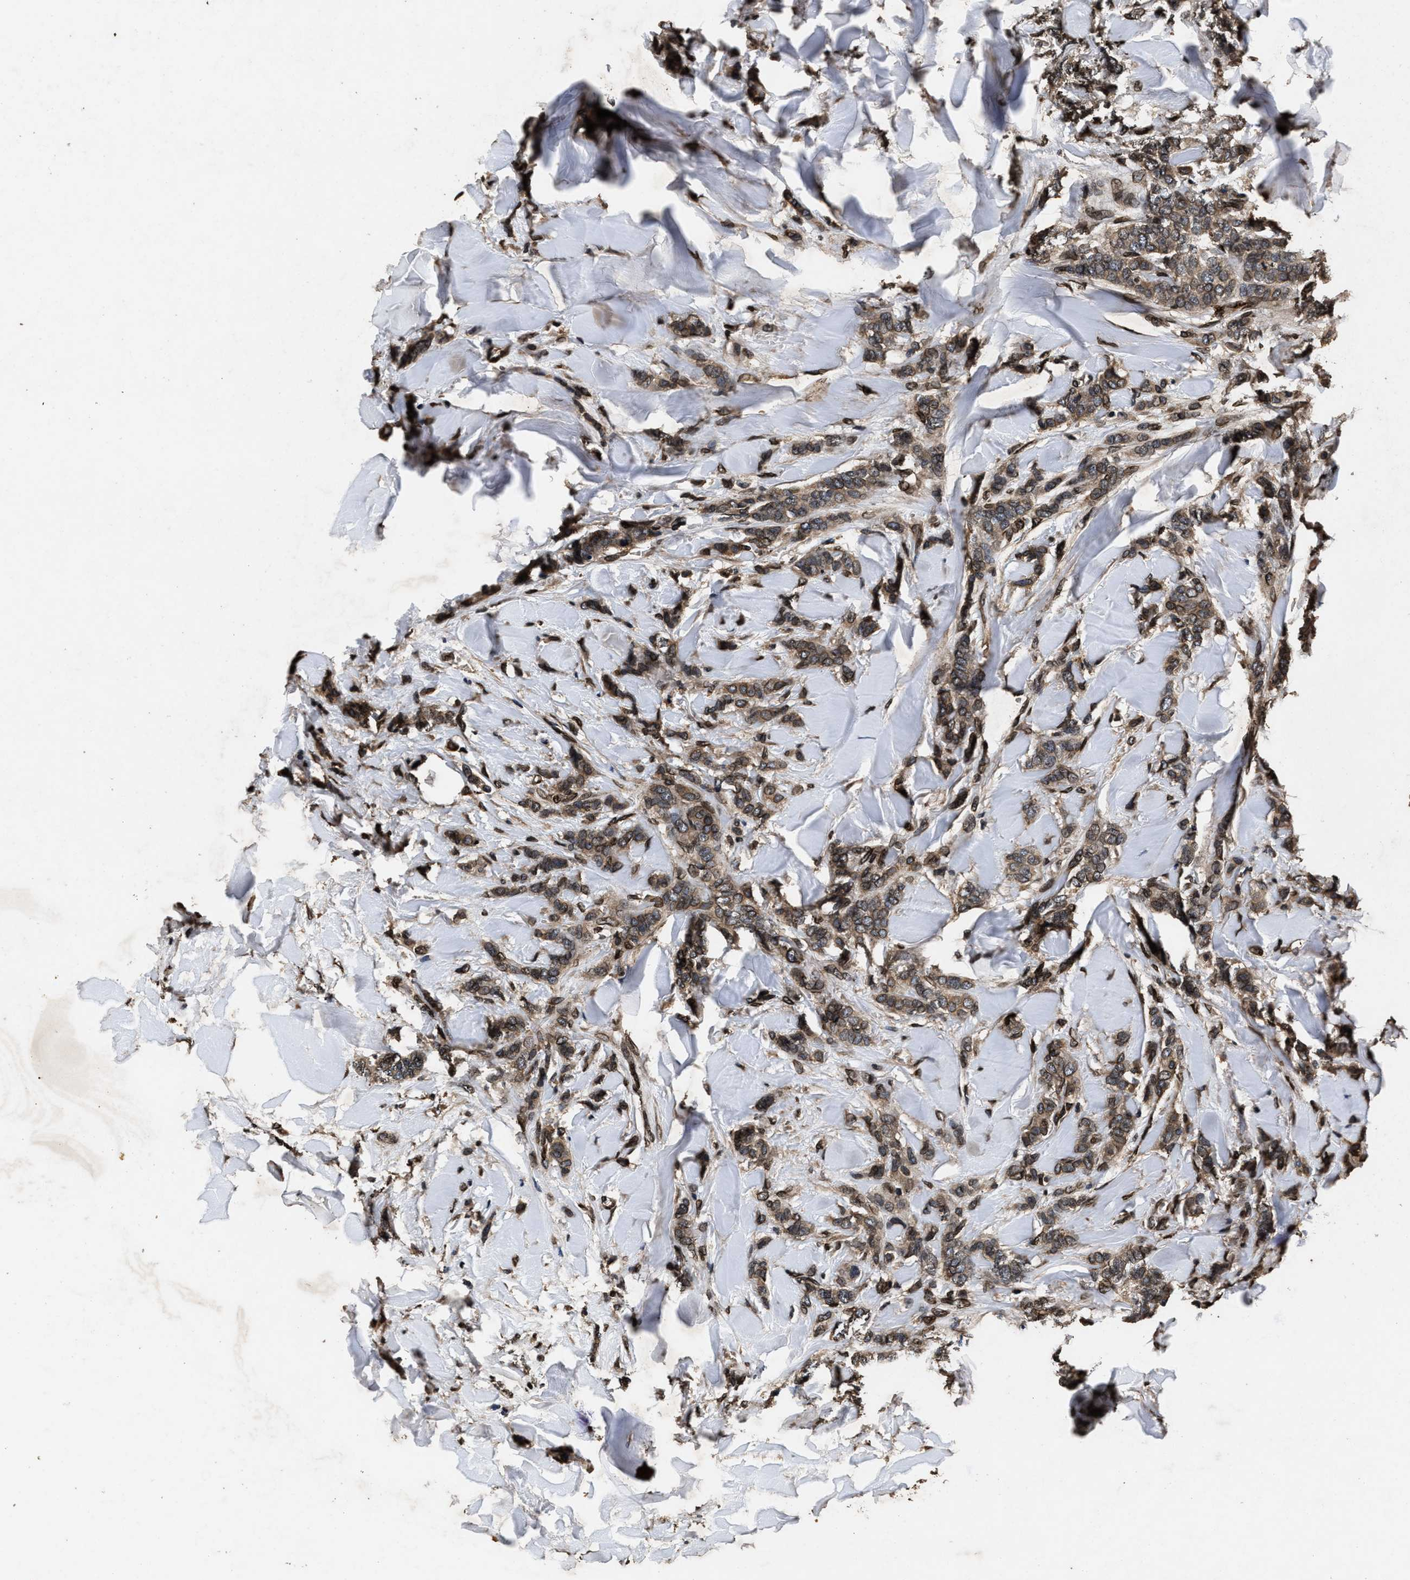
{"staining": {"intensity": "strong", "quantity": "25%-75%", "location": "cytoplasmic/membranous,nuclear"}, "tissue": "breast cancer", "cell_type": "Tumor cells", "image_type": "cancer", "snomed": [{"axis": "morphology", "description": "Lobular carcinoma"}, {"axis": "topography", "description": "Skin"}, {"axis": "topography", "description": "Breast"}], "caption": "The micrograph shows immunohistochemical staining of lobular carcinoma (breast). There is strong cytoplasmic/membranous and nuclear expression is present in about 25%-75% of tumor cells.", "gene": "ACCS", "patient": {"sex": "female", "age": 46}}